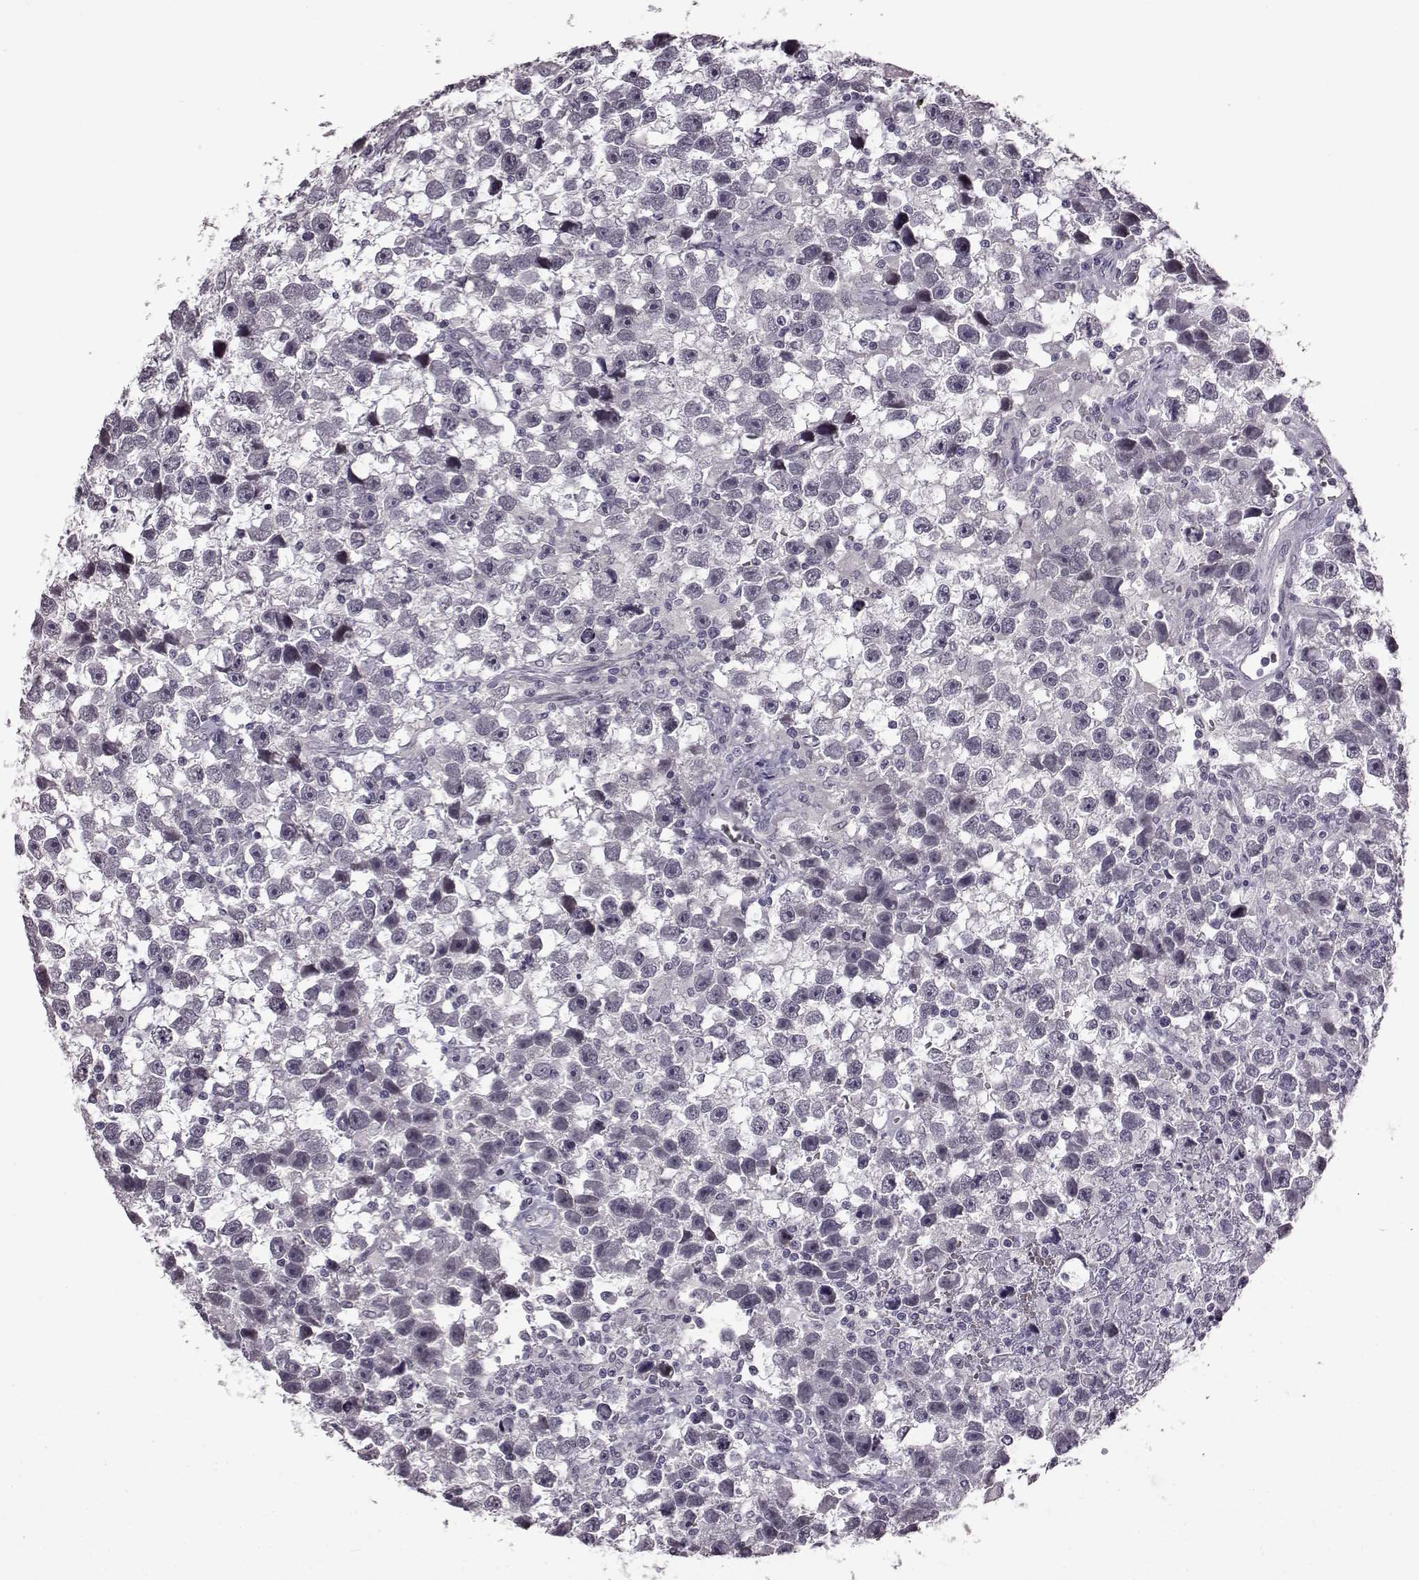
{"staining": {"intensity": "negative", "quantity": "none", "location": "none"}, "tissue": "testis cancer", "cell_type": "Tumor cells", "image_type": "cancer", "snomed": [{"axis": "morphology", "description": "Seminoma, NOS"}, {"axis": "topography", "description": "Testis"}], "caption": "Testis cancer stained for a protein using immunohistochemistry (IHC) demonstrates no positivity tumor cells.", "gene": "PROP1", "patient": {"sex": "male", "age": 43}}